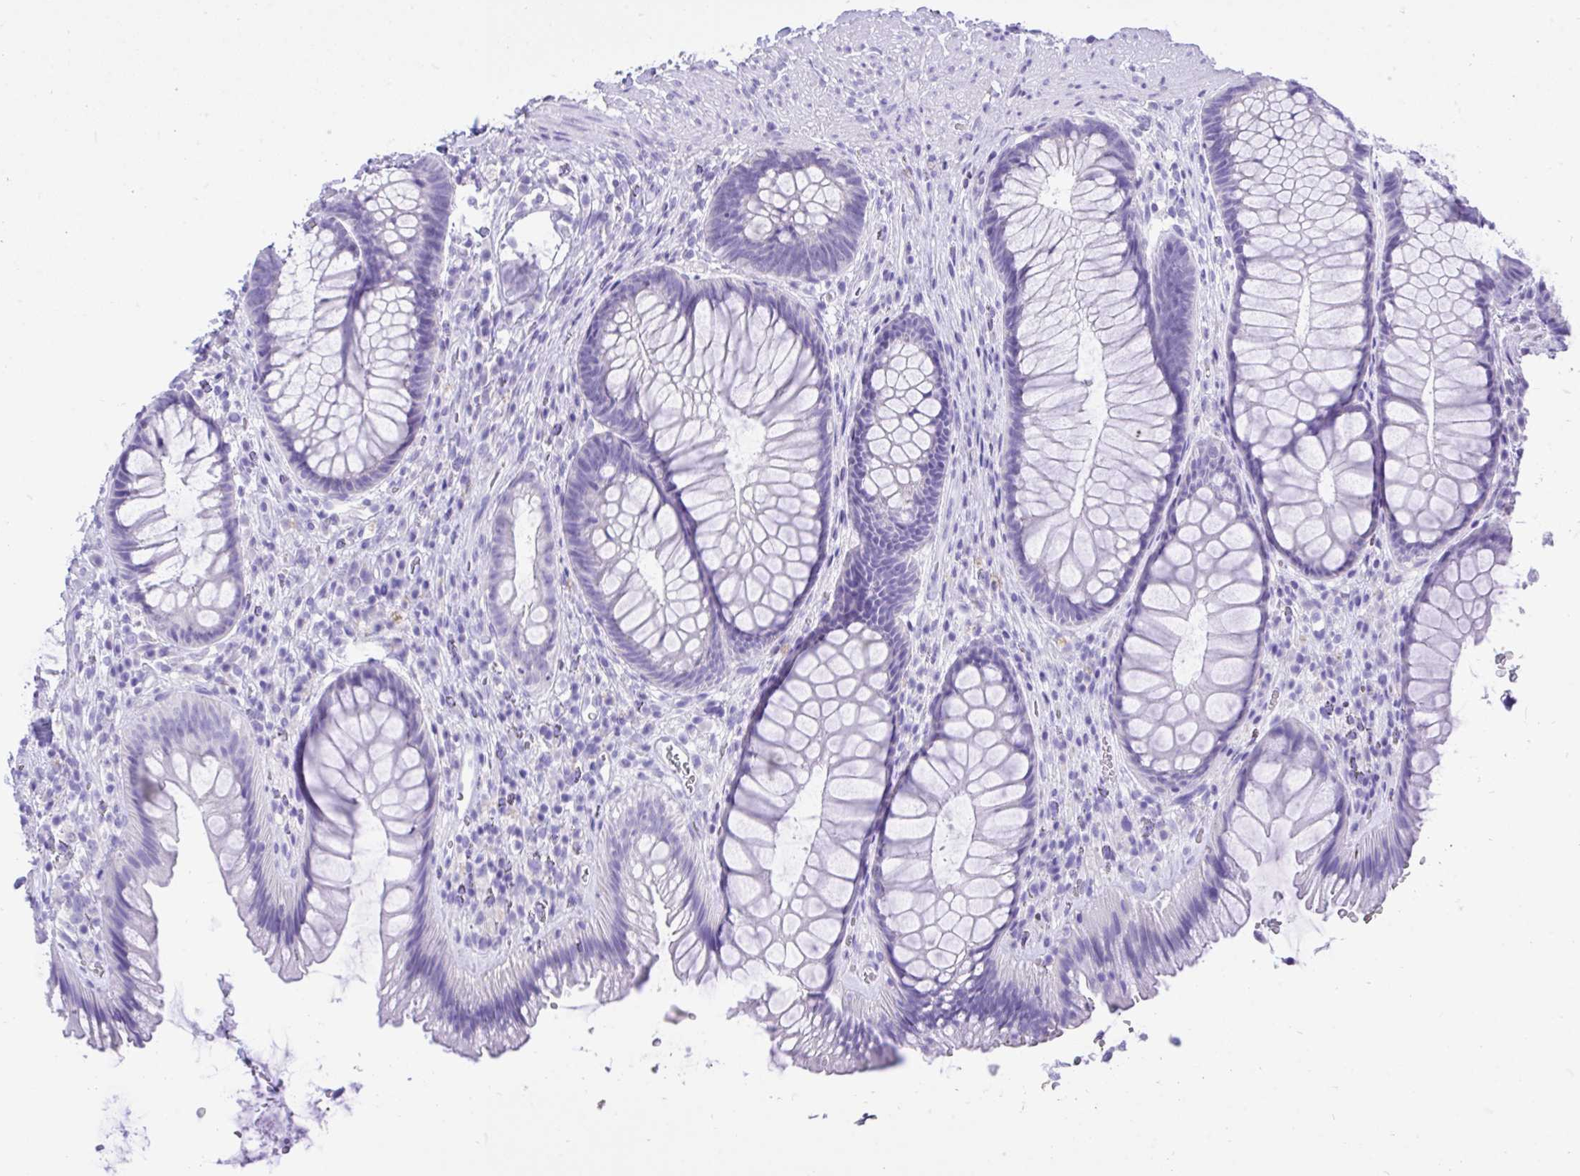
{"staining": {"intensity": "negative", "quantity": "none", "location": "none"}, "tissue": "rectum", "cell_type": "Glandular cells", "image_type": "normal", "snomed": [{"axis": "morphology", "description": "Normal tissue, NOS"}, {"axis": "topography", "description": "Rectum"}], "caption": "High power microscopy histopathology image of an immunohistochemistry image of normal rectum, revealing no significant staining in glandular cells.", "gene": "MON1A", "patient": {"sex": "male", "age": 53}}